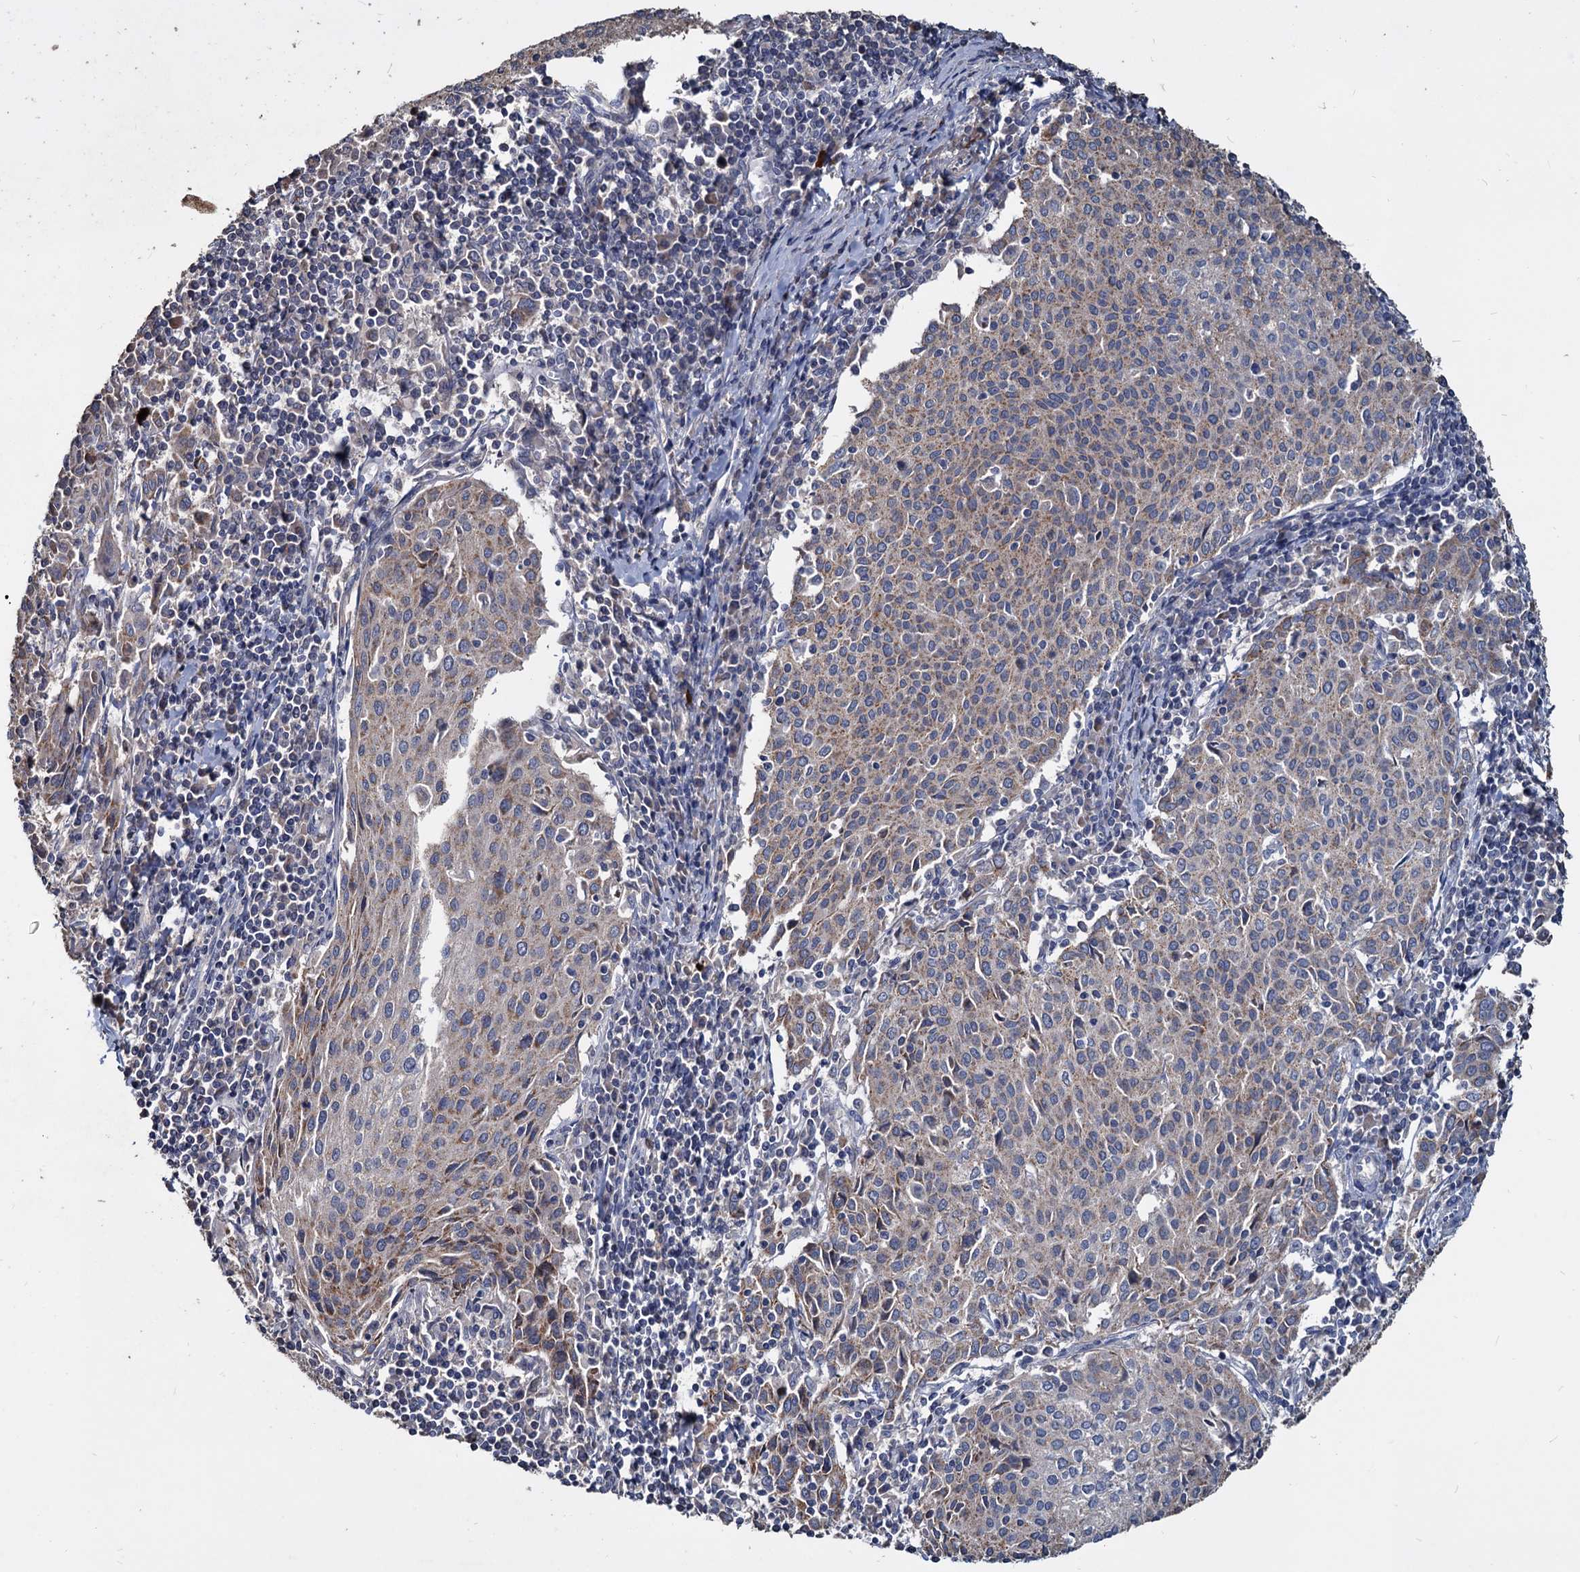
{"staining": {"intensity": "weak", "quantity": ">75%", "location": "cytoplasmic/membranous"}, "tissue": "cervical cancer", "cell_type": "Tumor cells", "image_type": "cancer", "snomed": [{"axis": "morphology", "description": "Squamous cell carcinoma, NOS"}, {"axis": "topography", "description": "Cervix"}], "caption": "About >75% of tumor cells in human cervical cancer demonstrate weak cytoplasmic/membranous protein expression as visualized by brown immunohistochemical staining.", "gene": "DEPDC4", "patient": {"sex": "female", "age": 46}}